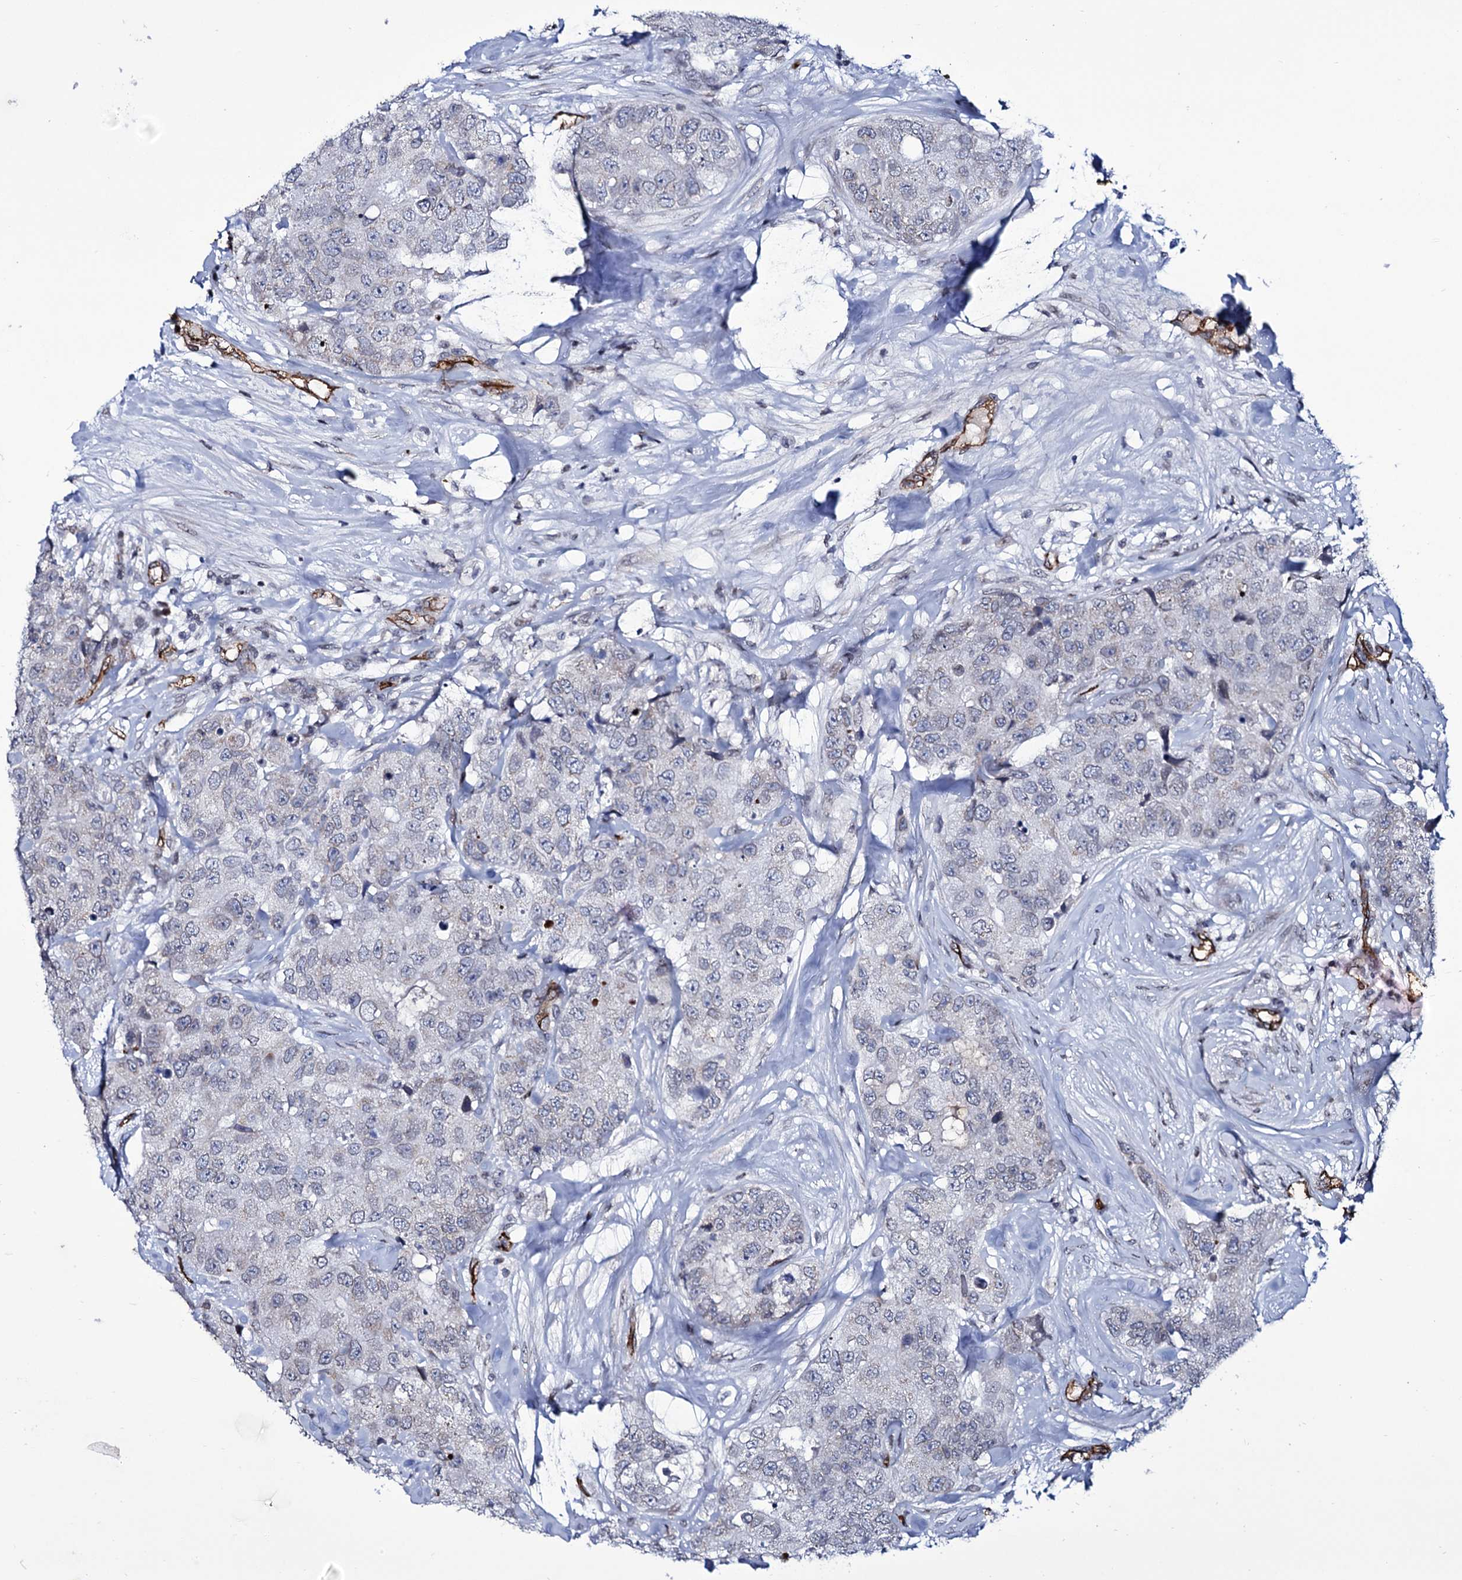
{"staining": {"intensity": "negative", "quantity": "none", "location": "none"}, "tissue": "breast cancer", "cell_type": "Tumor cells", "image_type": "cancer", "snomed": [{"axis": "morphology", "description": "Duct carcinoma"}, {"axis": "topography", "description": "Breast"}], "caption": "The IHC histopathology image has no significant staining in tumor cells of breast cancer (infiltrating ductal carcinoma) tissue.", "gene": "ZC3H12C", "patient": {"sex": "female", "age": 62}}